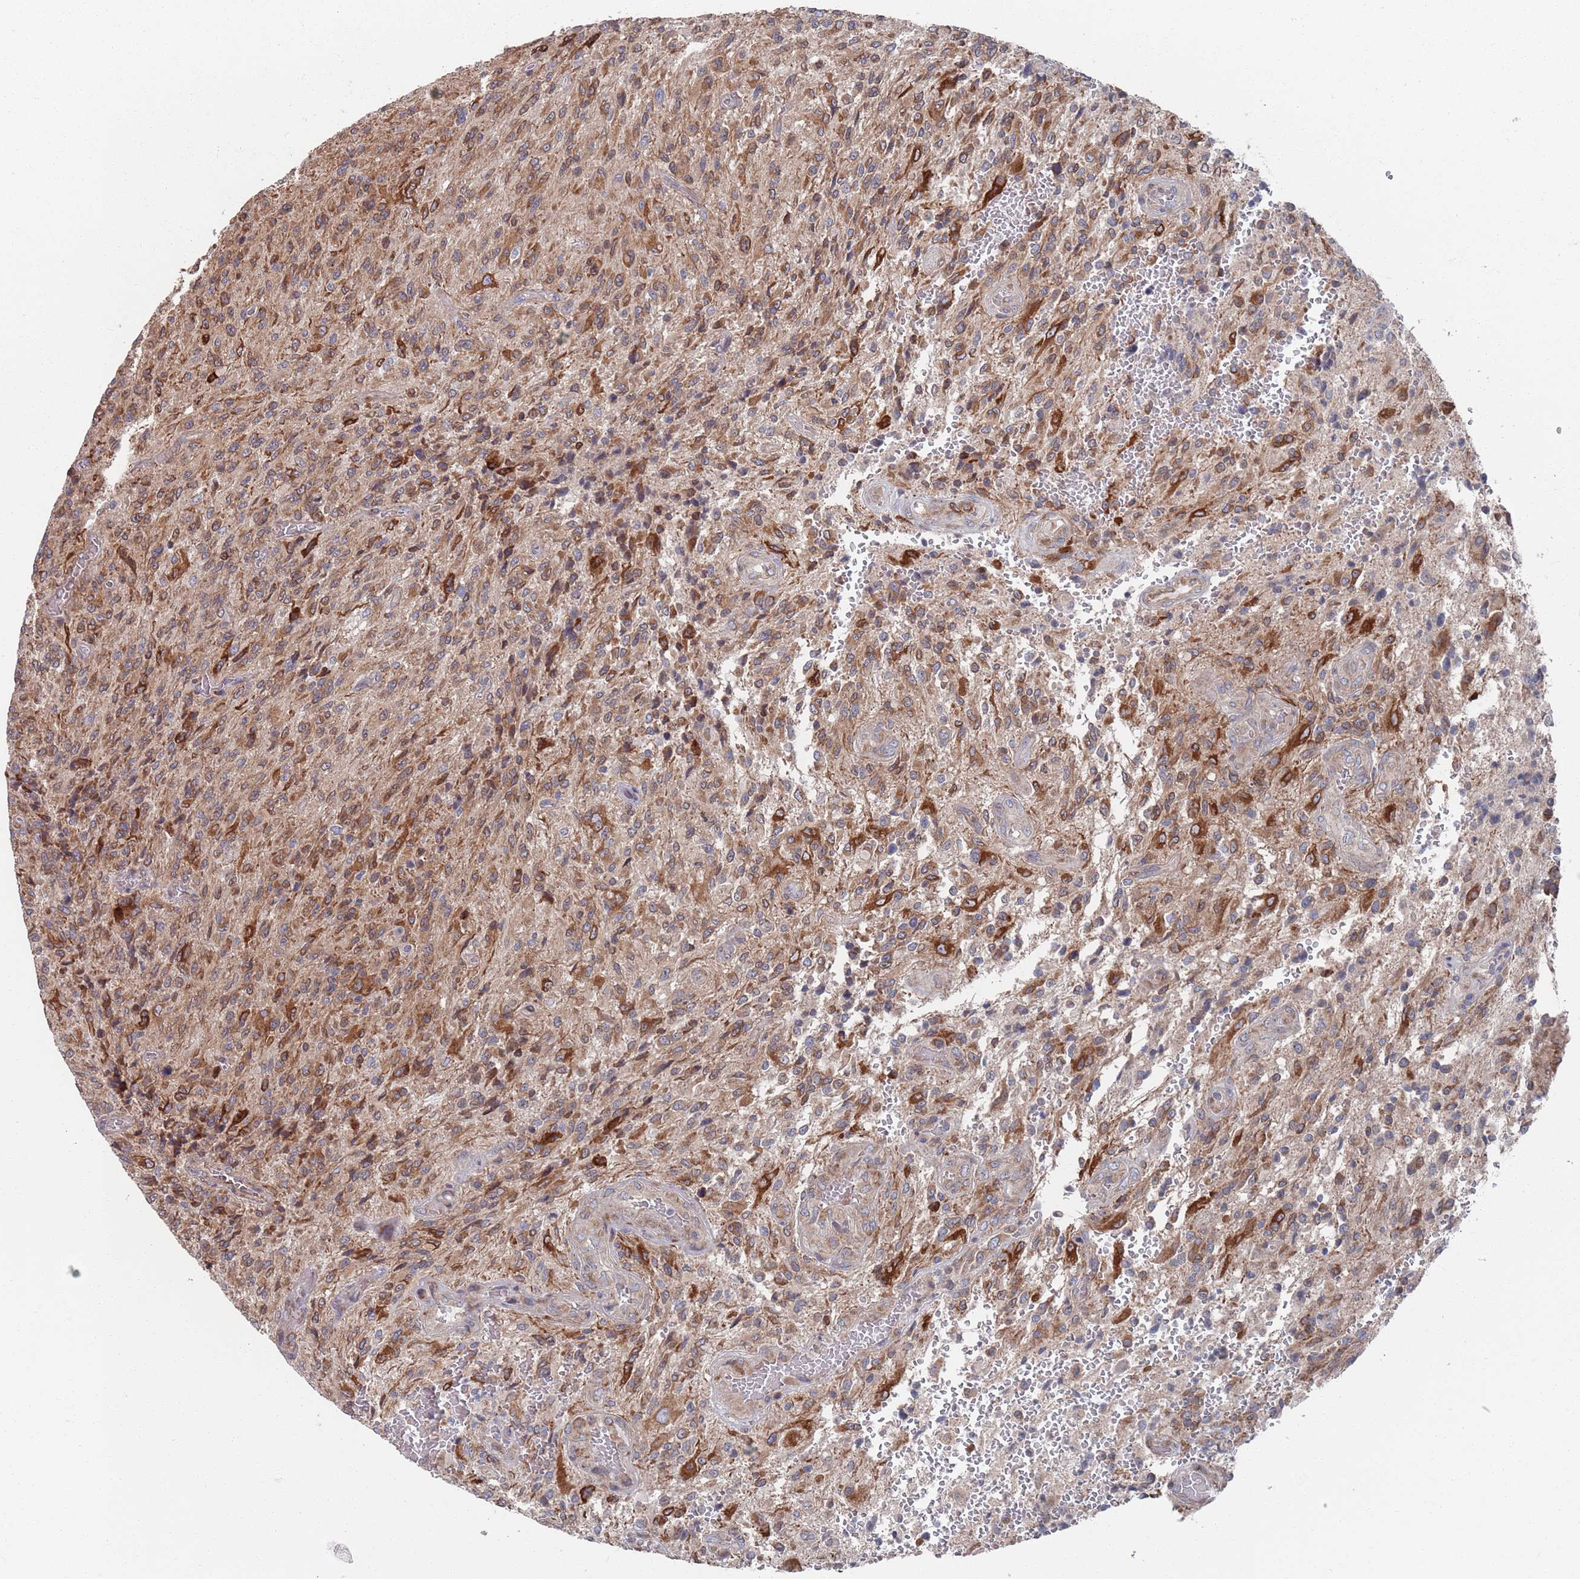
{"staining": {"intensity": "strong", "quantity": "<25%", "location": "cytoplasmic/membranous"}, "tissue": "glioma", "cell_type": "Tumor cells", "image_type": "cancer", "snomed": [{"axis": "morphology", "description": "Normal tissue, NOS"}, {"axis": "morphology", "description": "Glioma, malignant, High grade"}, {"axis": "topography", "description": "Cerebral cortex"}], "caption": "IHC staining of high-grade glioma (malignant), which demonstrates medium levels of strong cytoplasmic/membranous staining in about <25% of tumor cells indicating strong cytoplasmic/membranous protein positivity. The staining was performed using DAB (brown) for protein detection and nuclei were counterstained in hematoxylin (blue).", "gene": "CCDC106", "patient": {"sex": "male", "age": 56}}